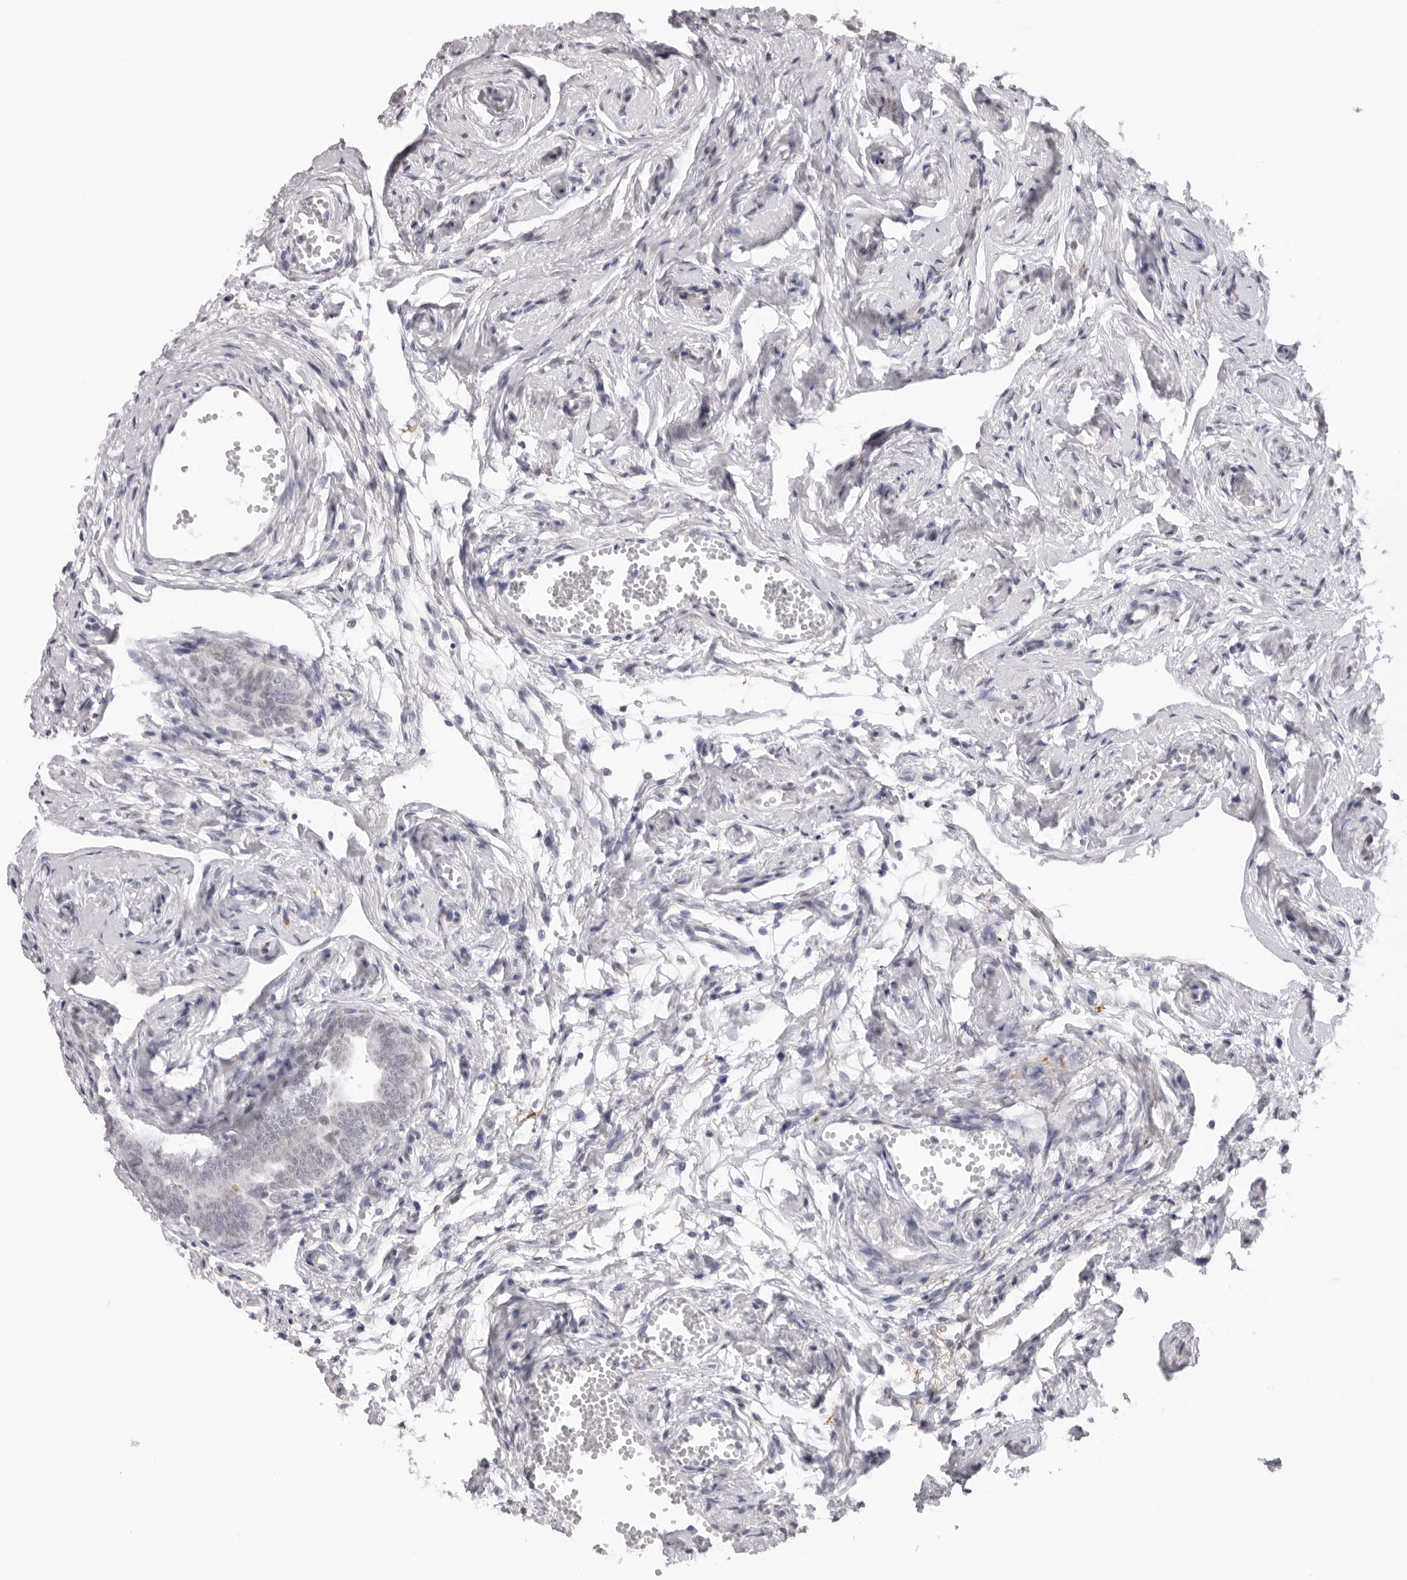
{"staining": {"intensity": "weak", "quantity": "<25%", "location": "nuclear"}, "tissue": "fallopian tube", "cell_type": "Glandular cells", "image_type": "normal", "snomed": [{"axis": "morphology", "description": "Normal tissue, NOS"}, {"axis": "topography", "description": "Fallopian tube"}], "caption": "IHC image of benign fallopian tube stained for a protein (brown), which reveals no positivity in glandular cells. (Stains: DAB immunohistochemistry (IHC) with hematoxylin counter stain, Microscopy: brightfield microscopy at high magnification).", "gene": "KLK12", "patient": {"sex": "female", "age": 71}}